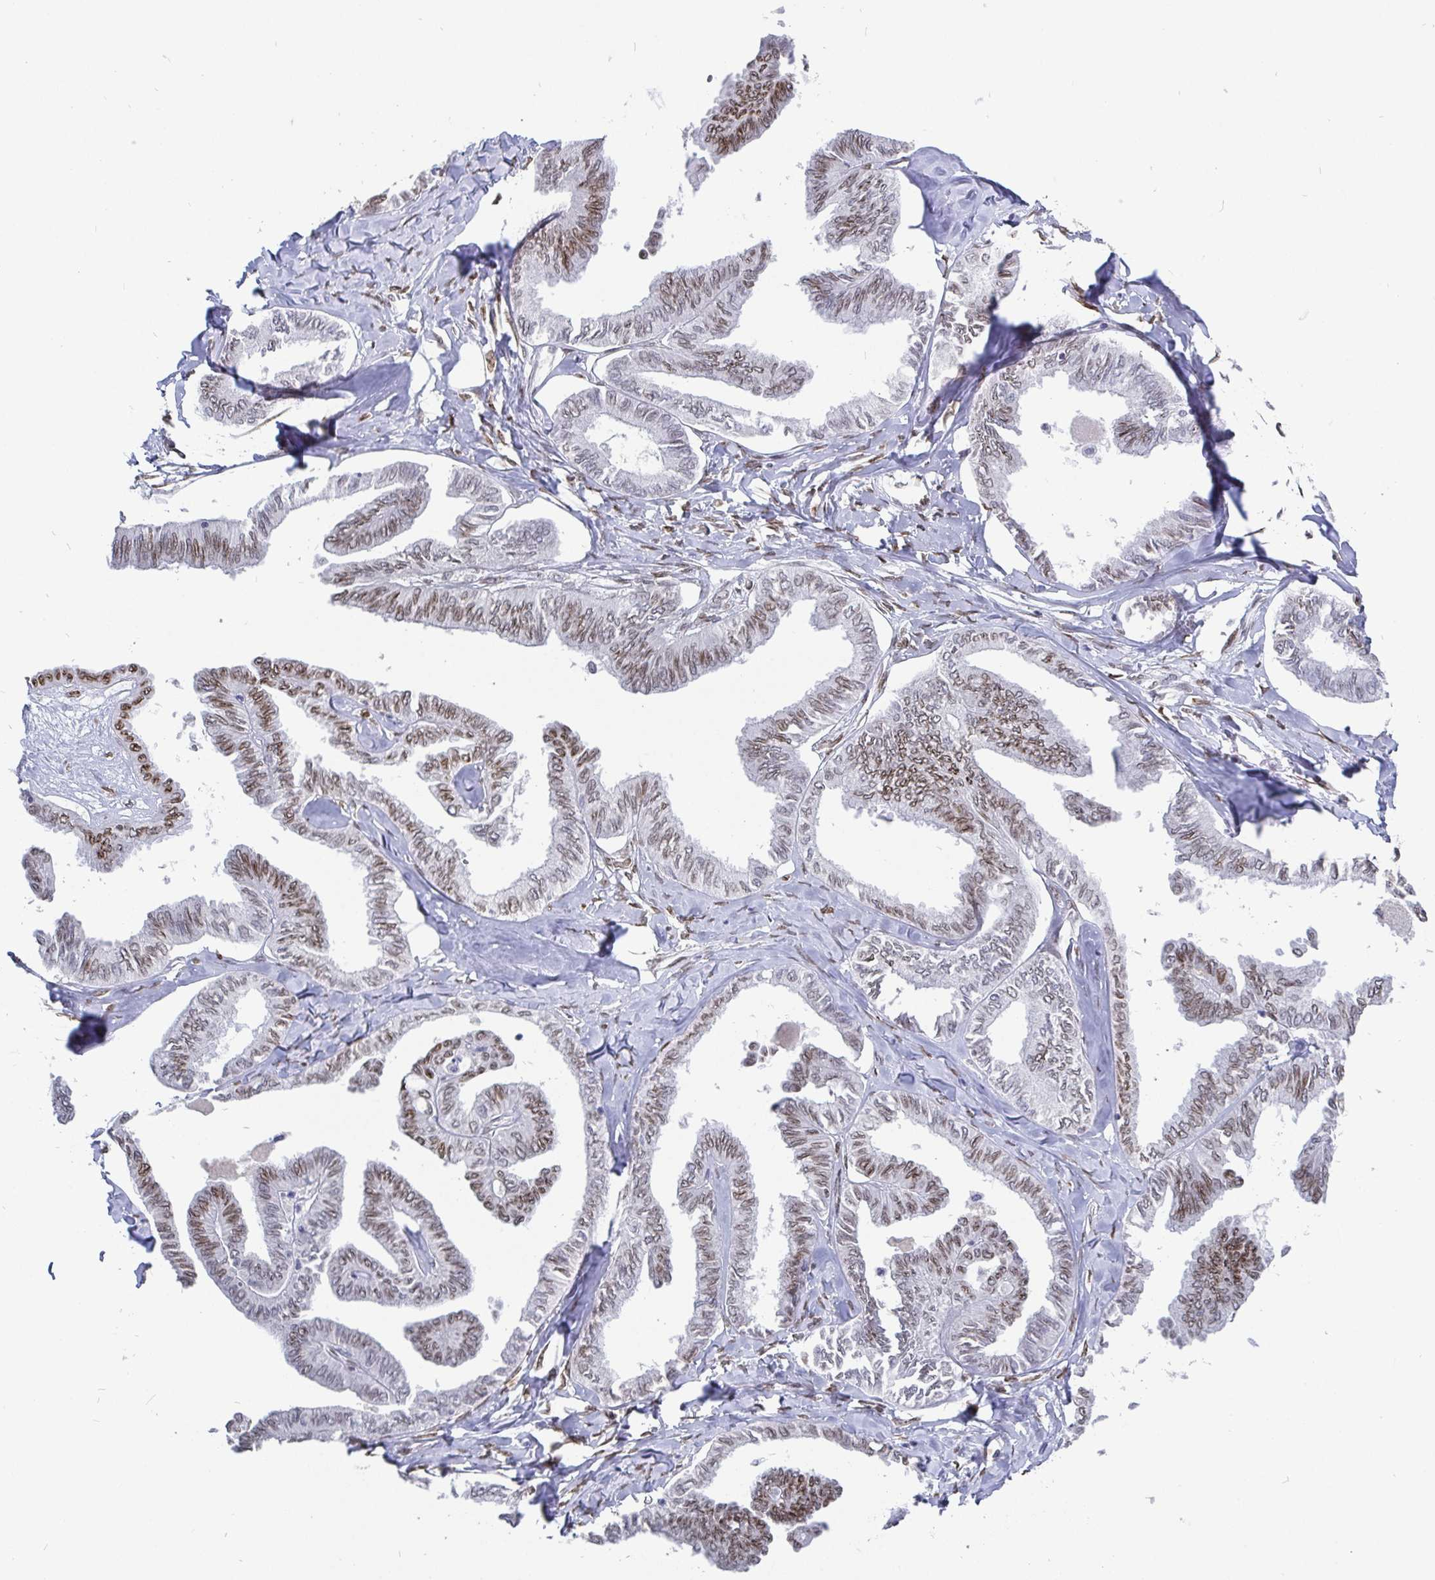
{"staining": {"intensity": "moderate", "quantity": "25%-75%", "location": "cytoplasmic/membranous,nuclear"}, "tissue": "ovarian cancer", "cell_type": "Tumor cells", "image_type": "cancer", "snomed": [{"axis": "morphology", "description": "Carcinoma, endometroid"}, {"axis": "topography", "description": "Ovary"}], "caption": "Ovarian cancer (endometroid carcinoma) was stained to show a protein in brown. There is medium levels of moderate cytoplasmic/membranous and nuclear positivity in approximately 25%-75% of tumor cells.", "gene": "EMD", "patient": {"sex": "female", "age": 70}}